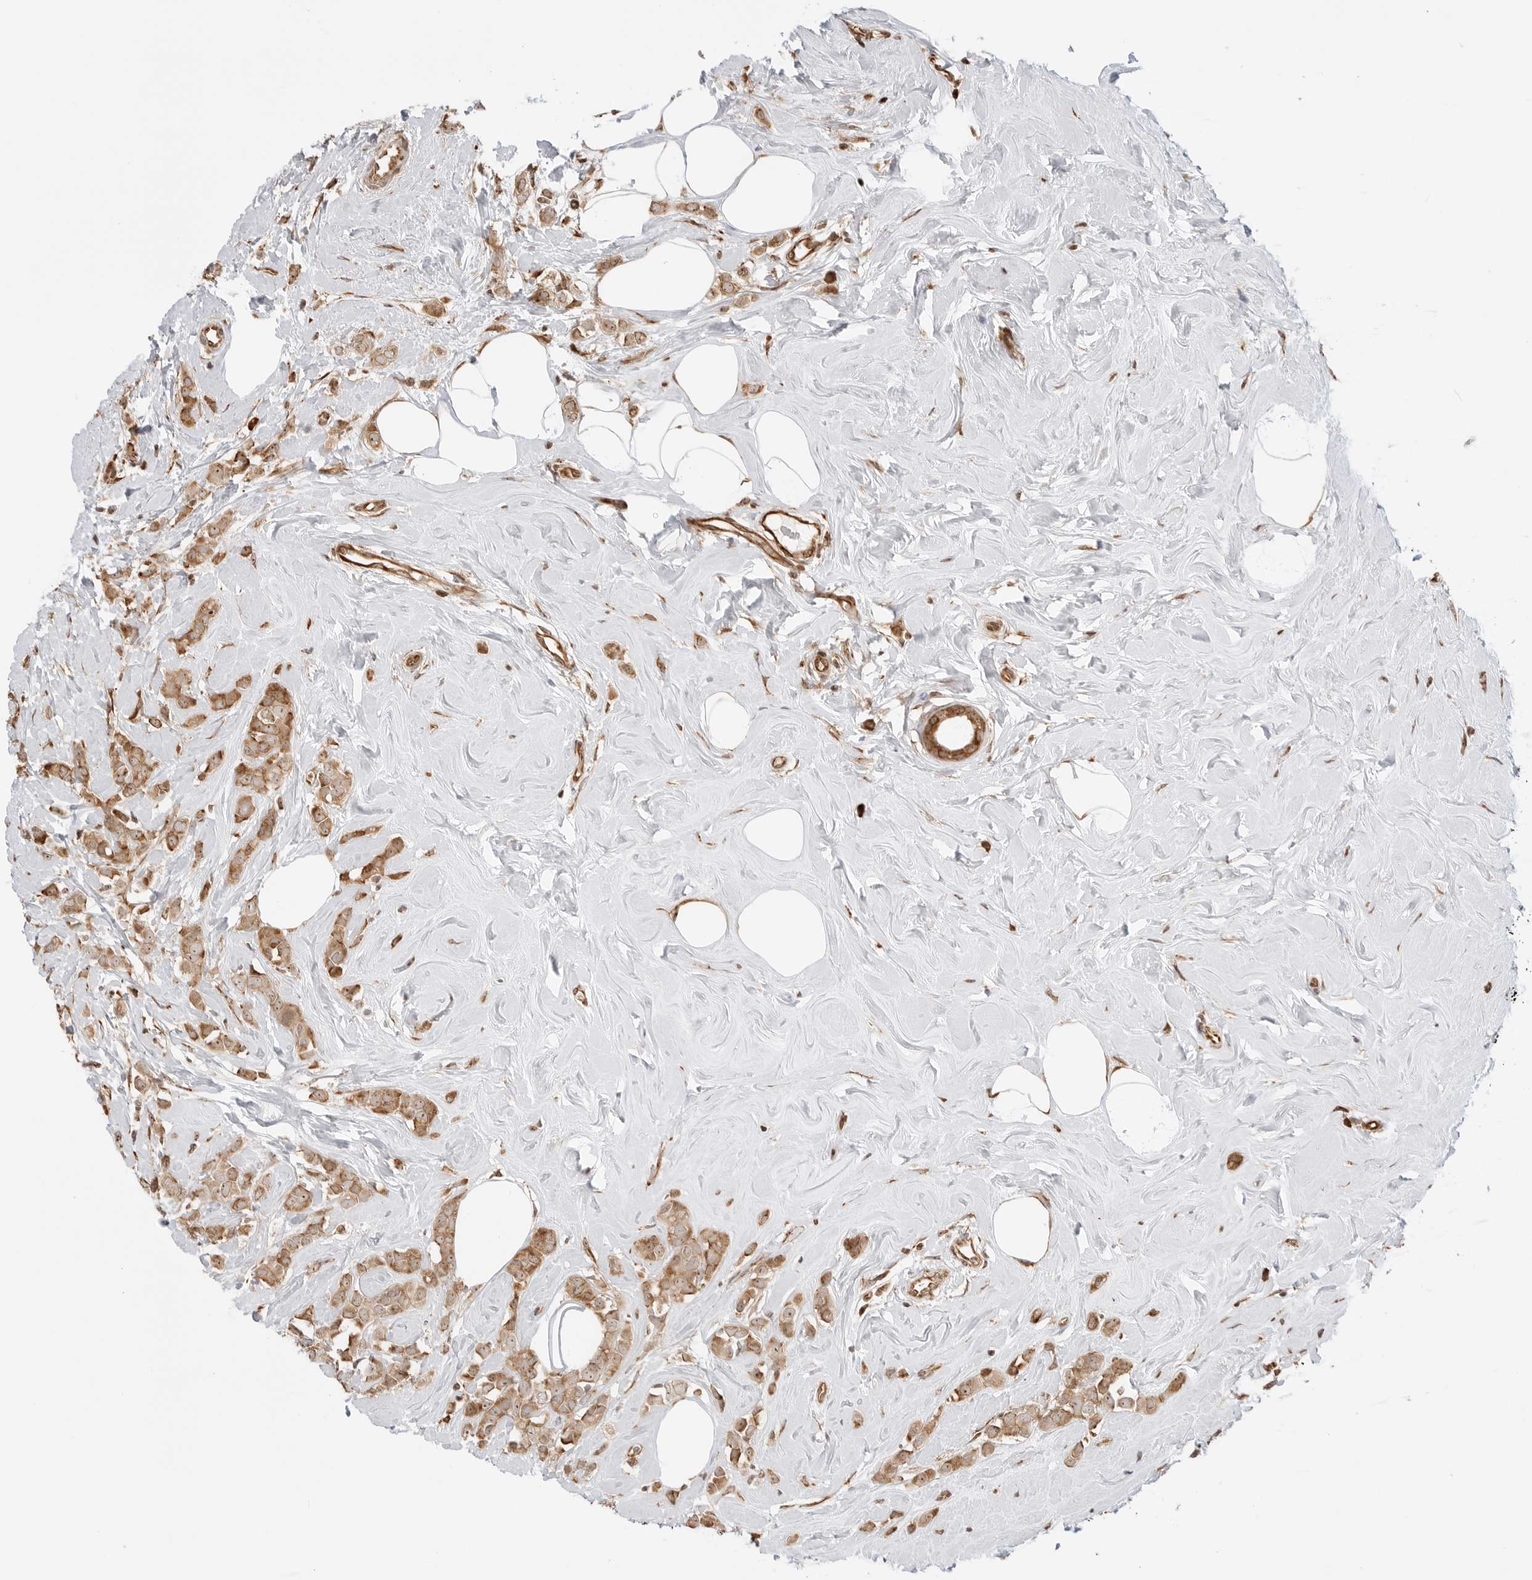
{"staining": {"intensity": "moderate", "quantity": ">75%", "location": "cytoplasmic/membranous,nuclear"}, "tissue": "breast cancer", "cell_type": "Tumor cells", "image_type": "cancer", "snomed": [{"axis": "morphology", "description": "Lobular carcinoma"}, {"axis": "topography", "description": "Breast"}], "caption": "A photomicrograph of lobular carcinoma (breast) stained for a protein exhibits moderate cytoplasmic/membranous and nuclear brown staining in tumor cells.", "gene": "FKBP14", "patient": {"sex": "female", "age": 47}}